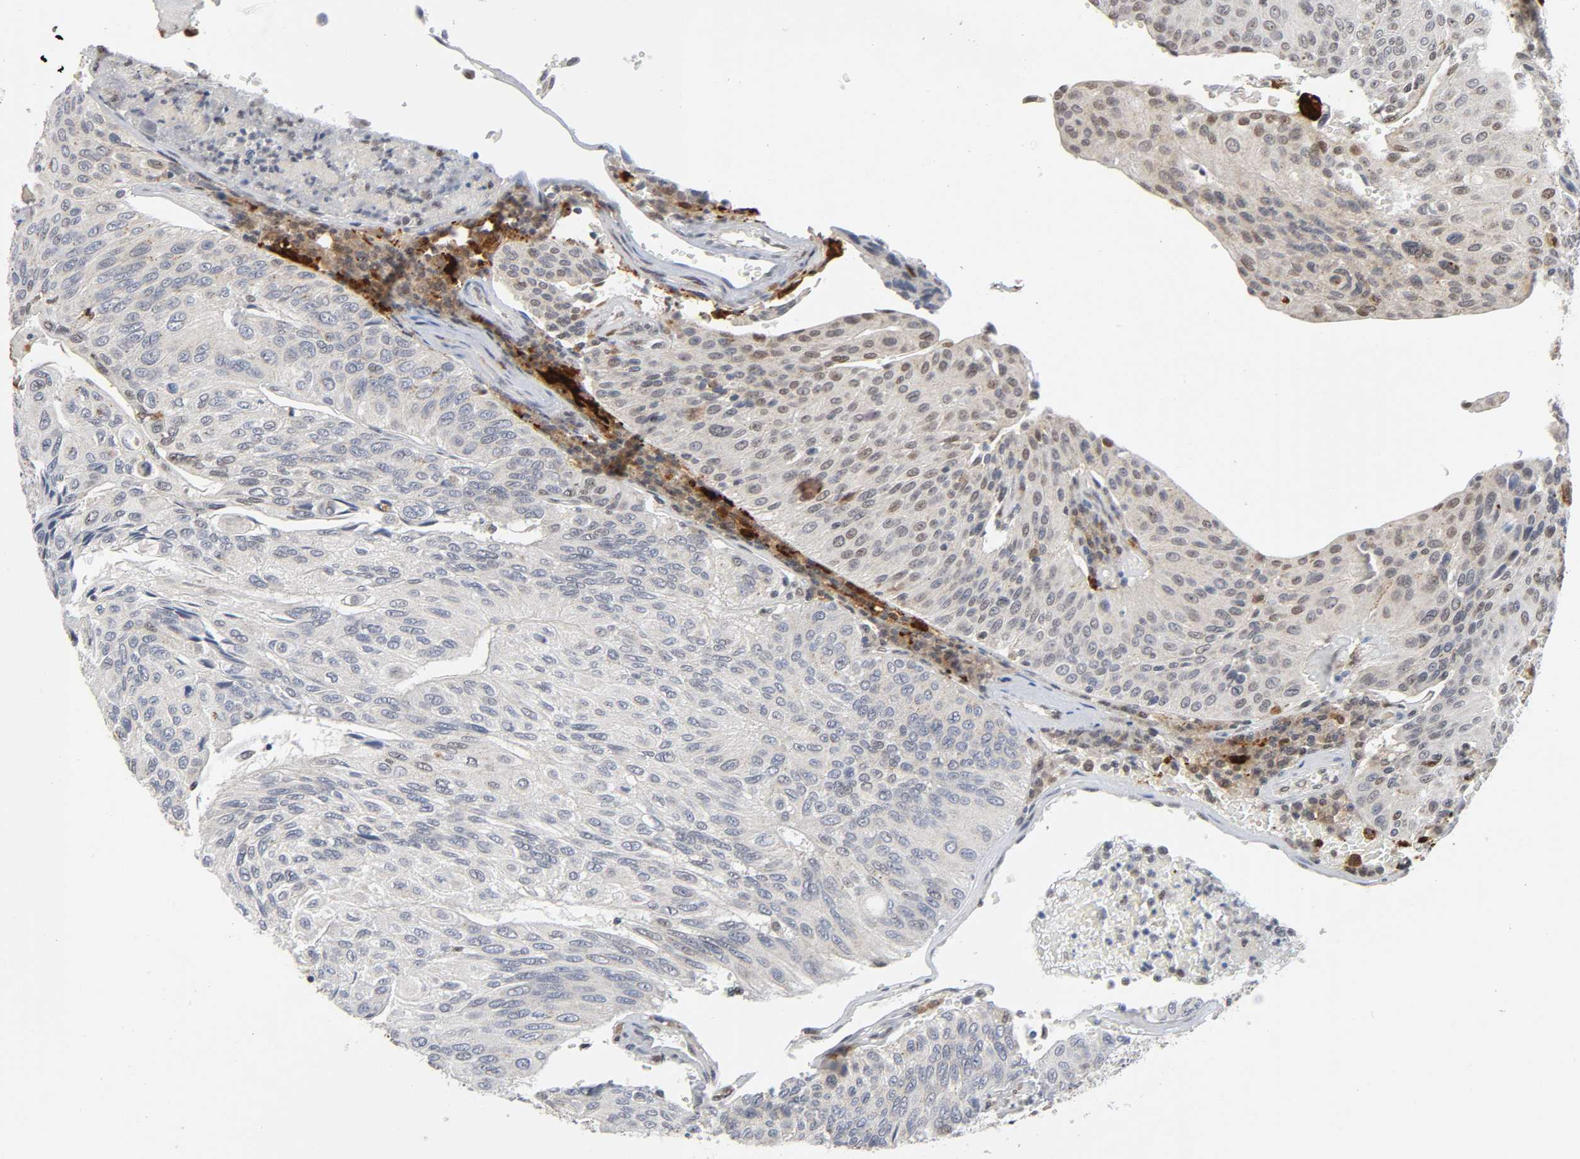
{"staining": {"intensity": "weak", "quantity": "<25%", "location": "nuclear"}, "tissue": "urothelial cancer", "cell_type": "Tumor cells", "image_type": "cancer", "snomed": [{"axis": "morphology", "description": "Urothelial carcinoma, High grade"}, {"axis": "topography", "description": "Urinary bladder"}], "caption": "IHC image of human high-grade urothelial carcinoma stained for a protein (brown), which displays no expression in tumor cells.", "gene": "KAT2B", "patient": {"sex": "male", "age": 66}}